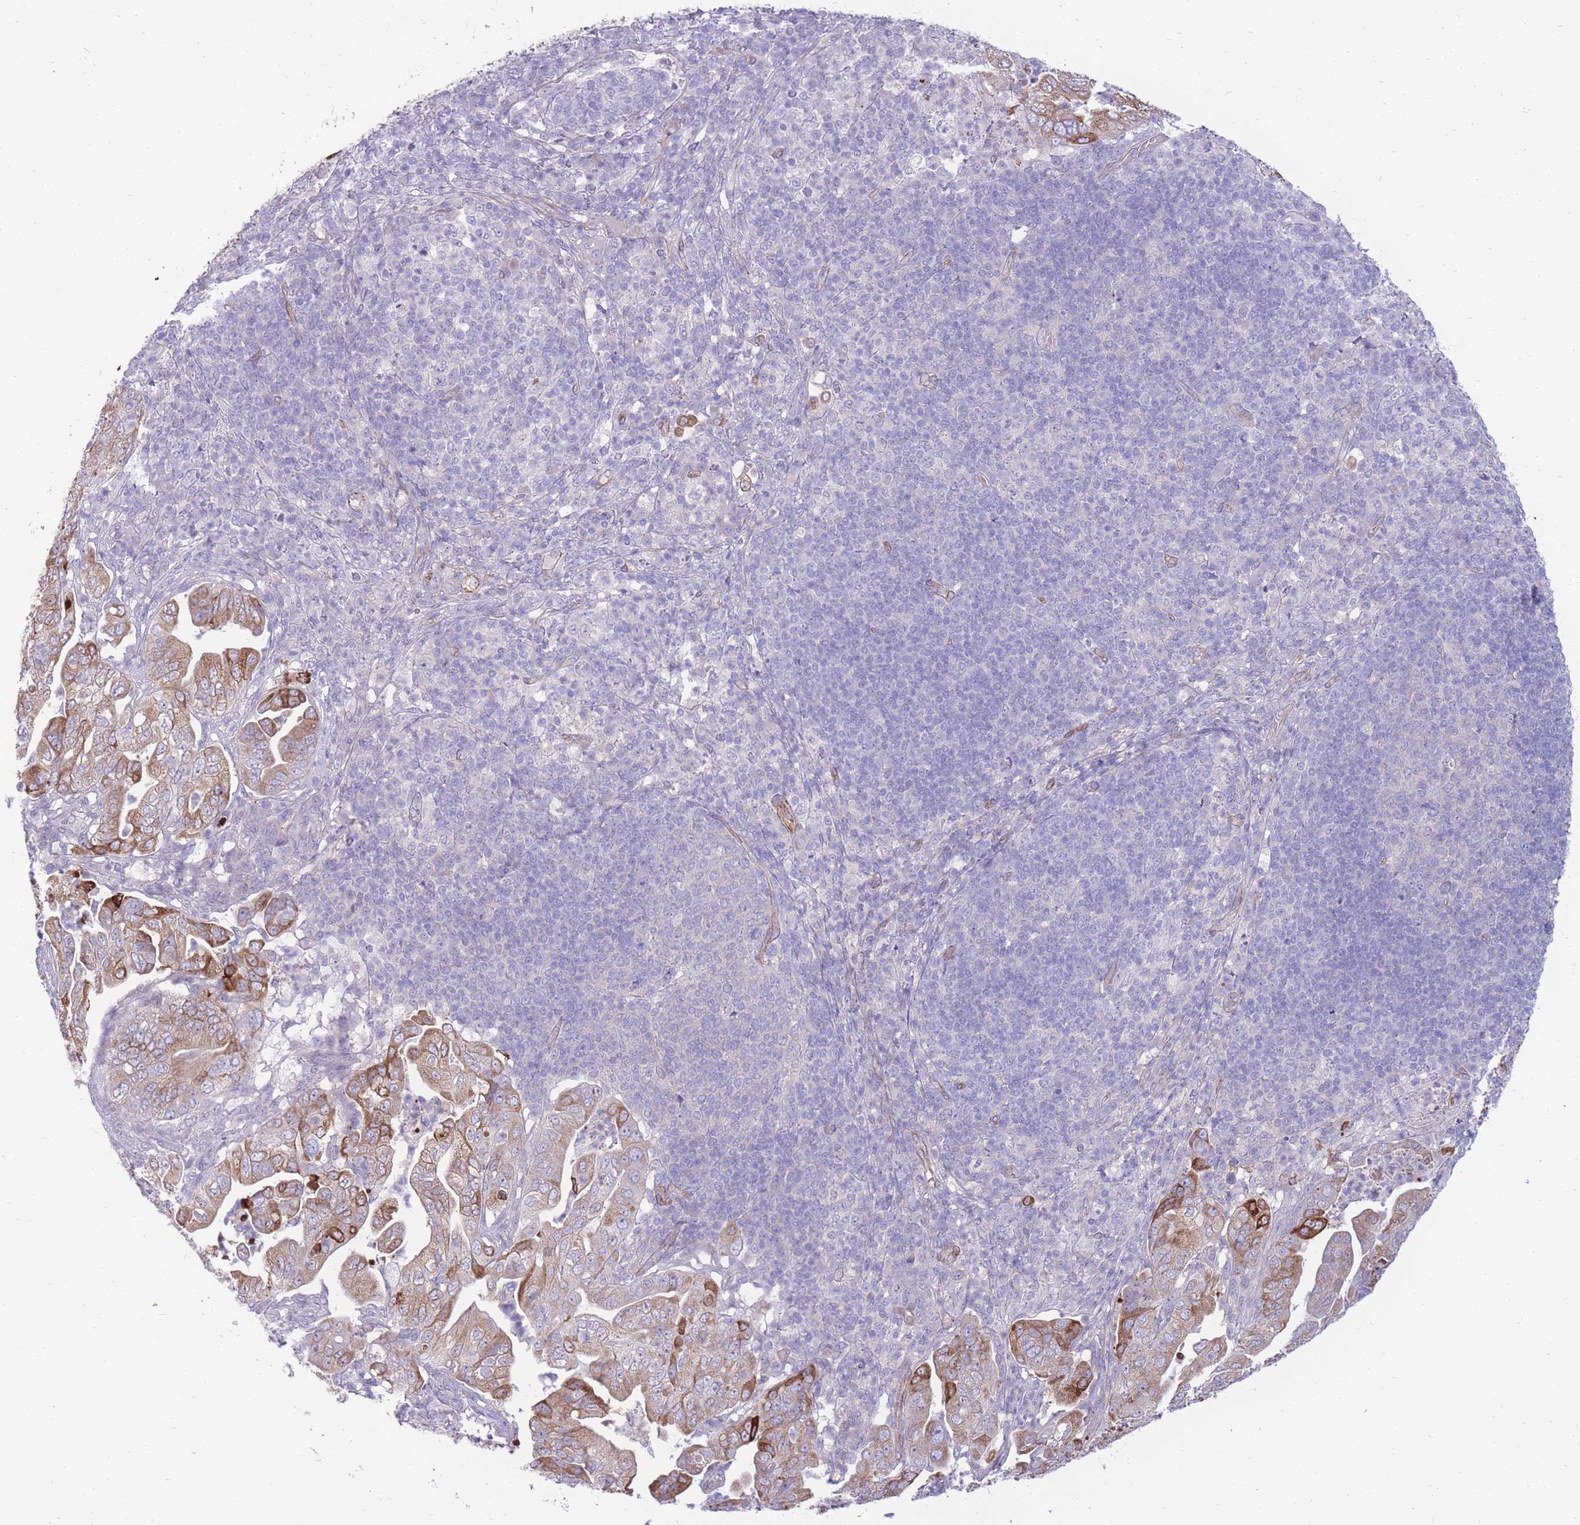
{"staining": {"intensity": "strong", "quantity": "<25%", "location": "cytoplasmic/membranous"}, "tissue": "pancreatic cancer", "cell_type": "Tumor cells", "image_type": "cancer", "snomed": [{"axis": "morphology", "description": "Normal tissue, NOS"}, {"axis": "morphology", "description": "Adenocarcinoma, NOS"}, {"axis": "topography", "description": "Lymph node"}, {"axis": "topography", "description": "Pancreas"}], "caption": "Protein staining by immunohistochemistry demonstrates strong cytoplasmic/membranous expression in approximately <25% of tumor cells in pancreatic adenocarcinoma.", "gene": "RGS11", "patient": {"sex": "female", "age": 67}}